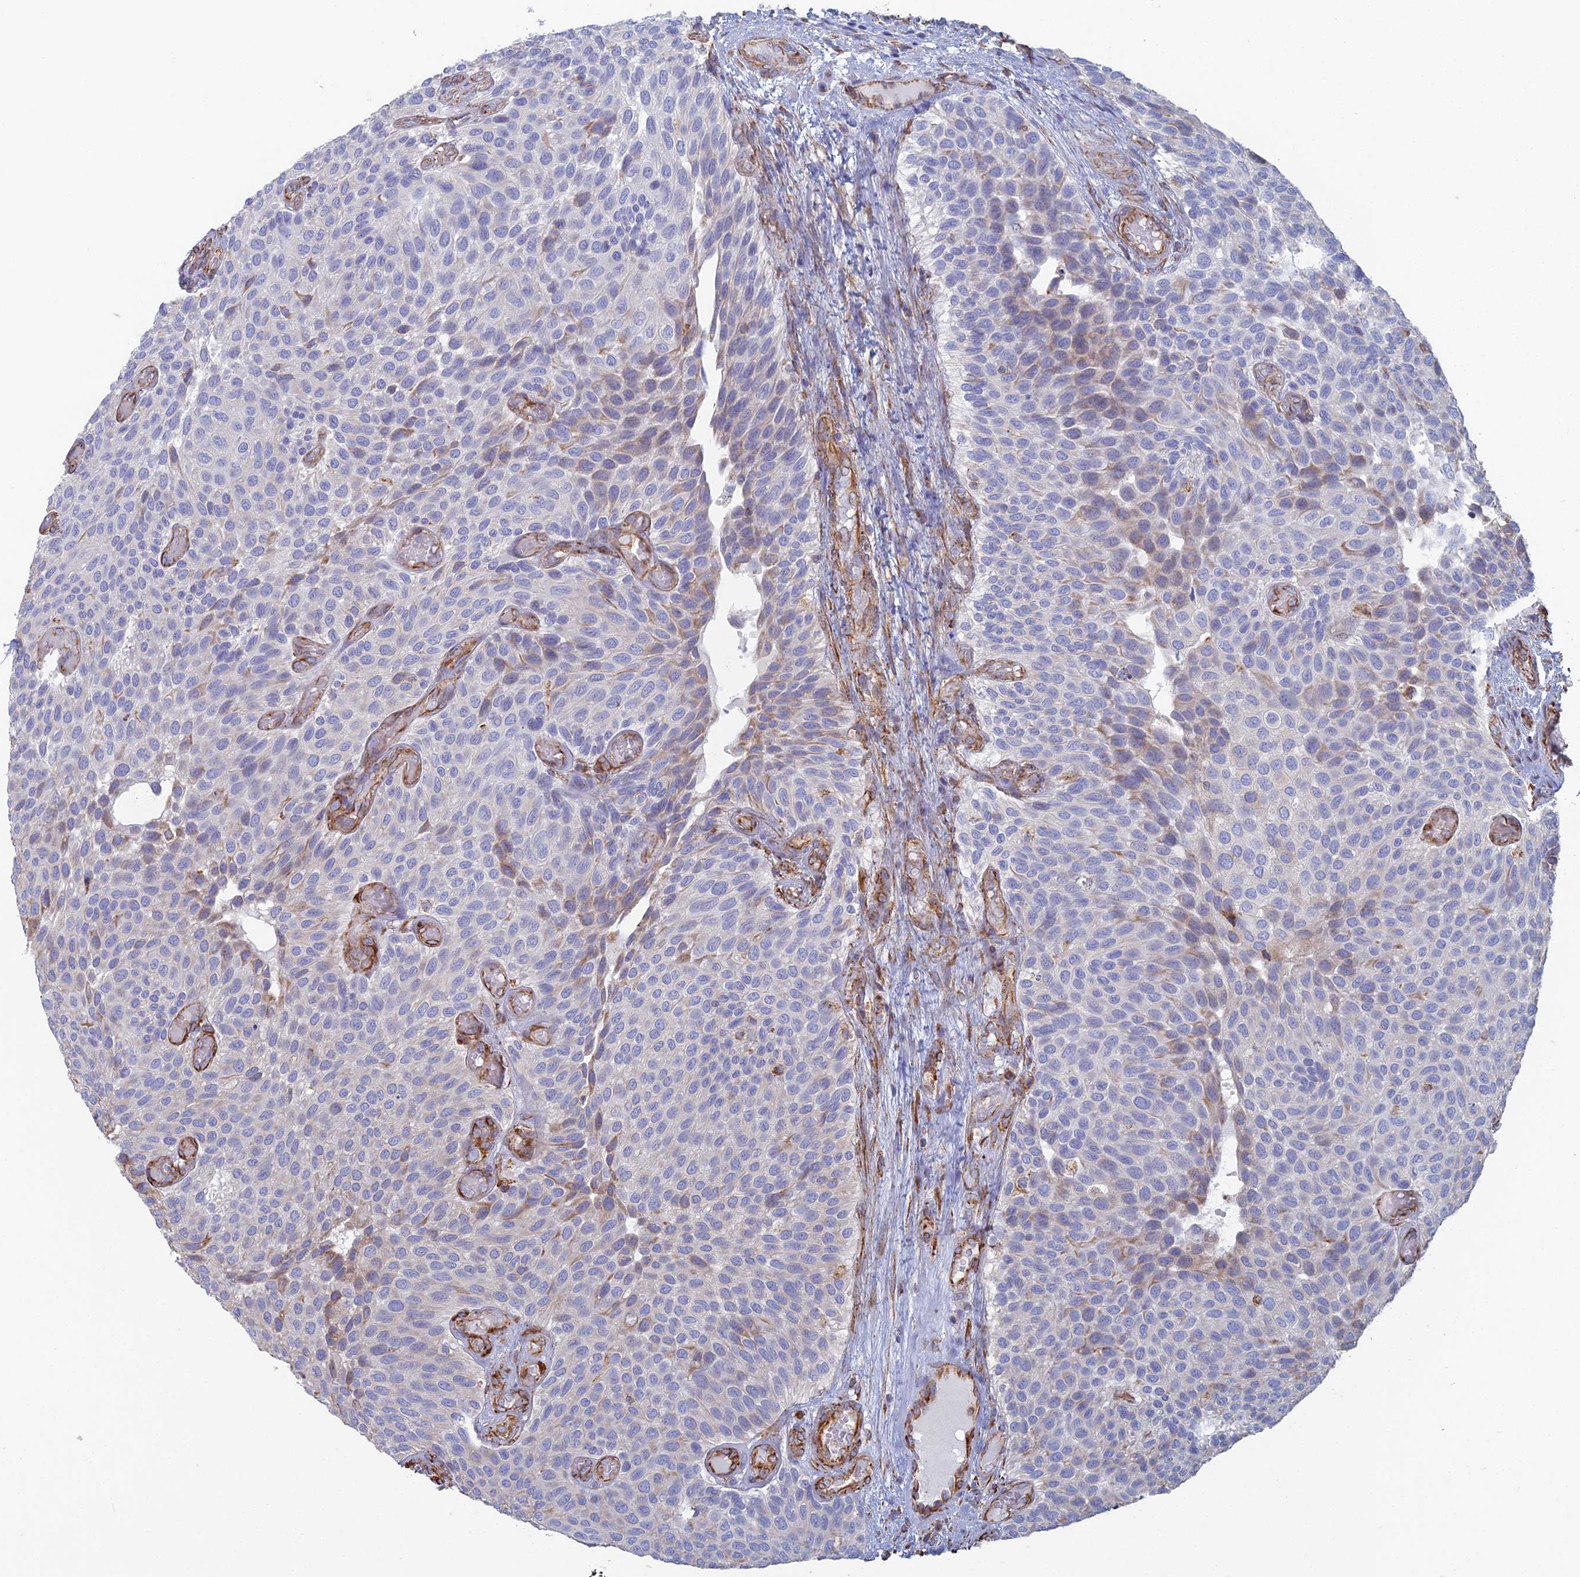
{"staining": {"intensity": "weak", "quantity": "<25%", "location": "cytoplasmic/membranous"}, "tissue": "urothelial cancer", "cell_type": "Tumor cells", "image_type": "cancer", "snomed": [{"axis": "morphology", "description": "Urothelial carcinoma, Low grade"}, {"axis": "topography", "description": "Urinary bladder"}], "caption": "This is an IHC histopathology image of urothelial cancer. There is no positivity in tumor cells.", "gene": "CLVS2", "patient": {"sex": "male", "age": 89}}